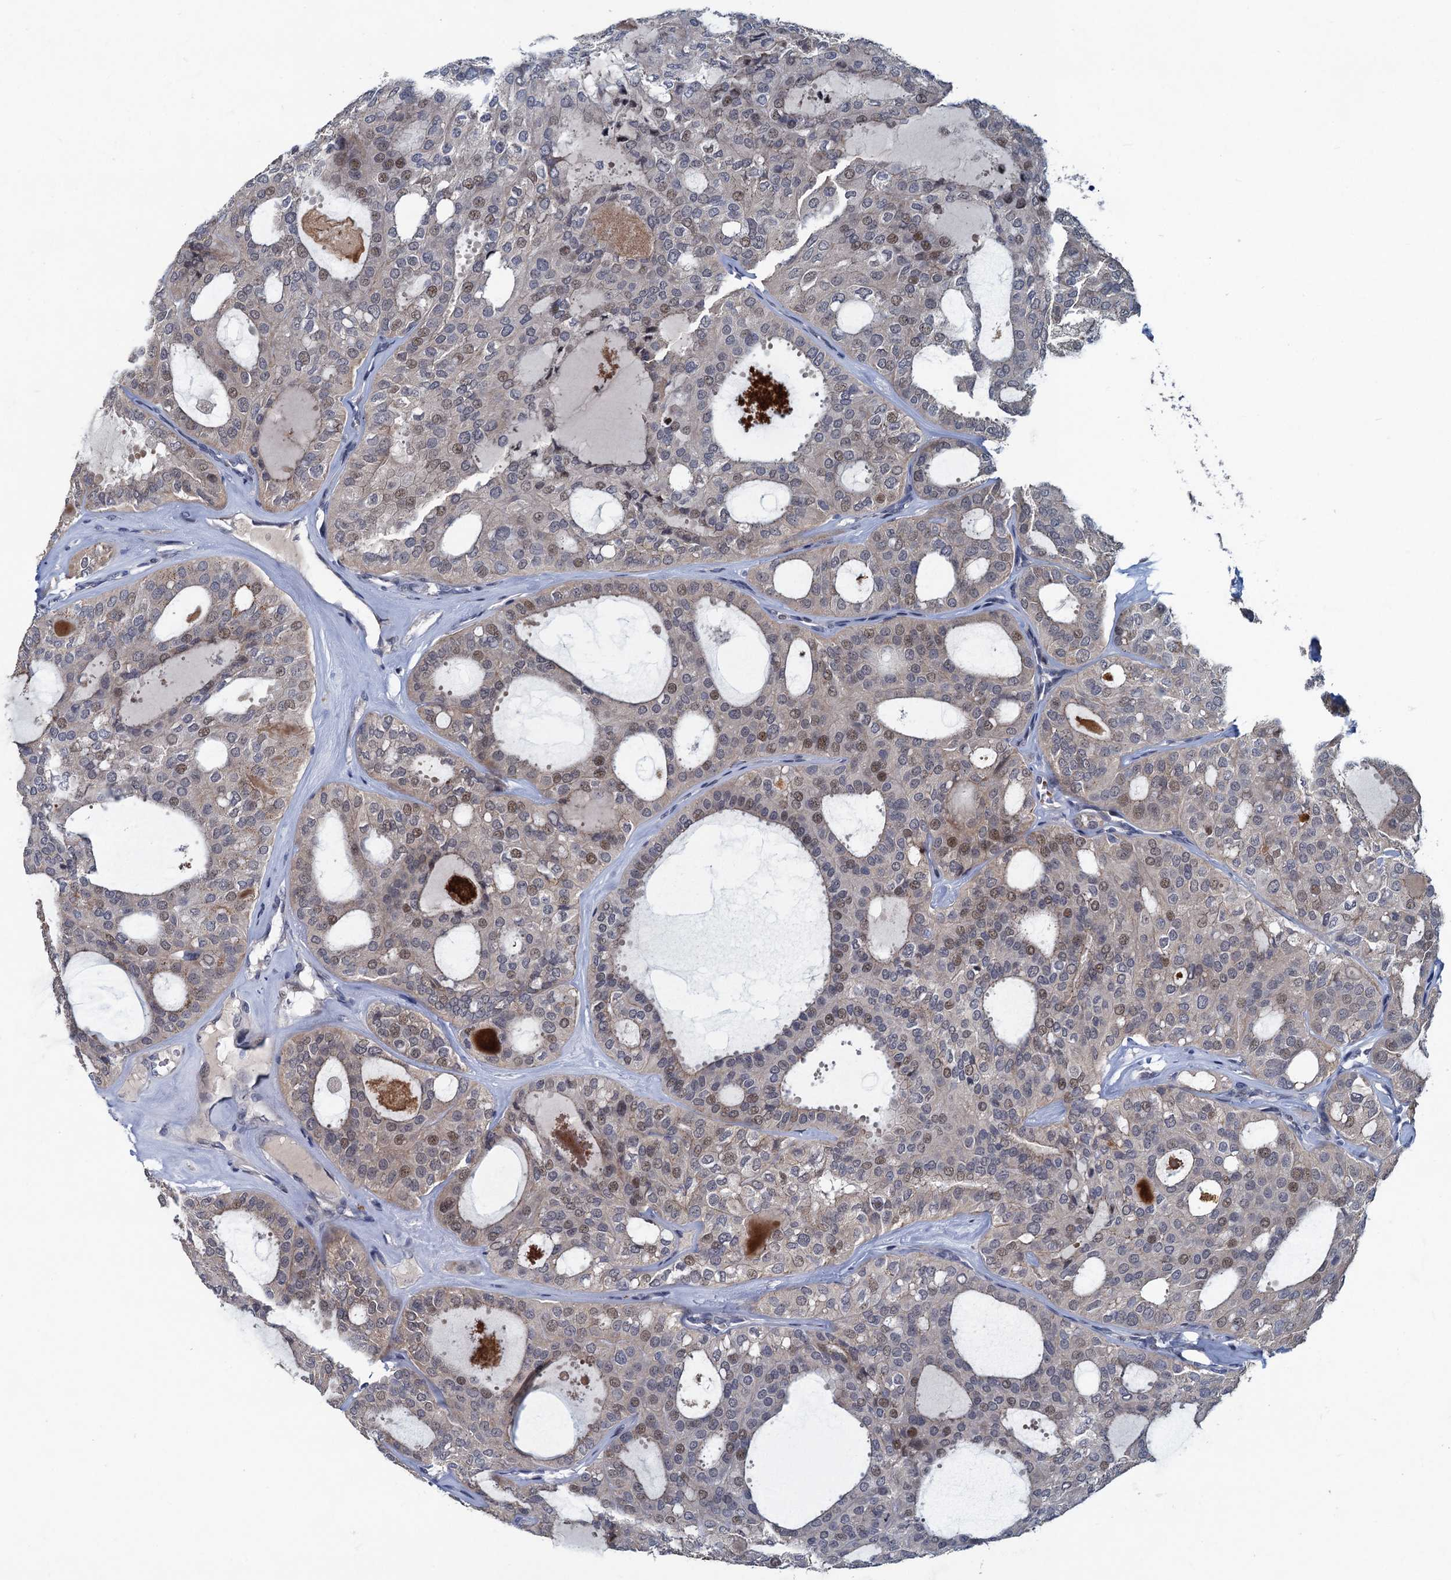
{"staining": {"intensity": "weak", "quantity": "25%-75%", "location": "nuclear"}, "tissue": "thyroid cancer", "cell_type": "Tumor cells", "image_type": "cancer", "snomed": [{"axis": "morphology", "description": "Follicular adenoma carcinoma, NOS"}, {"axis": "topography", "description": "Thyroid gland"}], "caption": "Immunohistochemical staining of human thyroid follicular adenoma carcinoma reveals low levels of weak nuclear expression in about 25%-75% of tumor cells.", "gene": "ATOSA", "patient": {"sex": "male", "age": 75}}